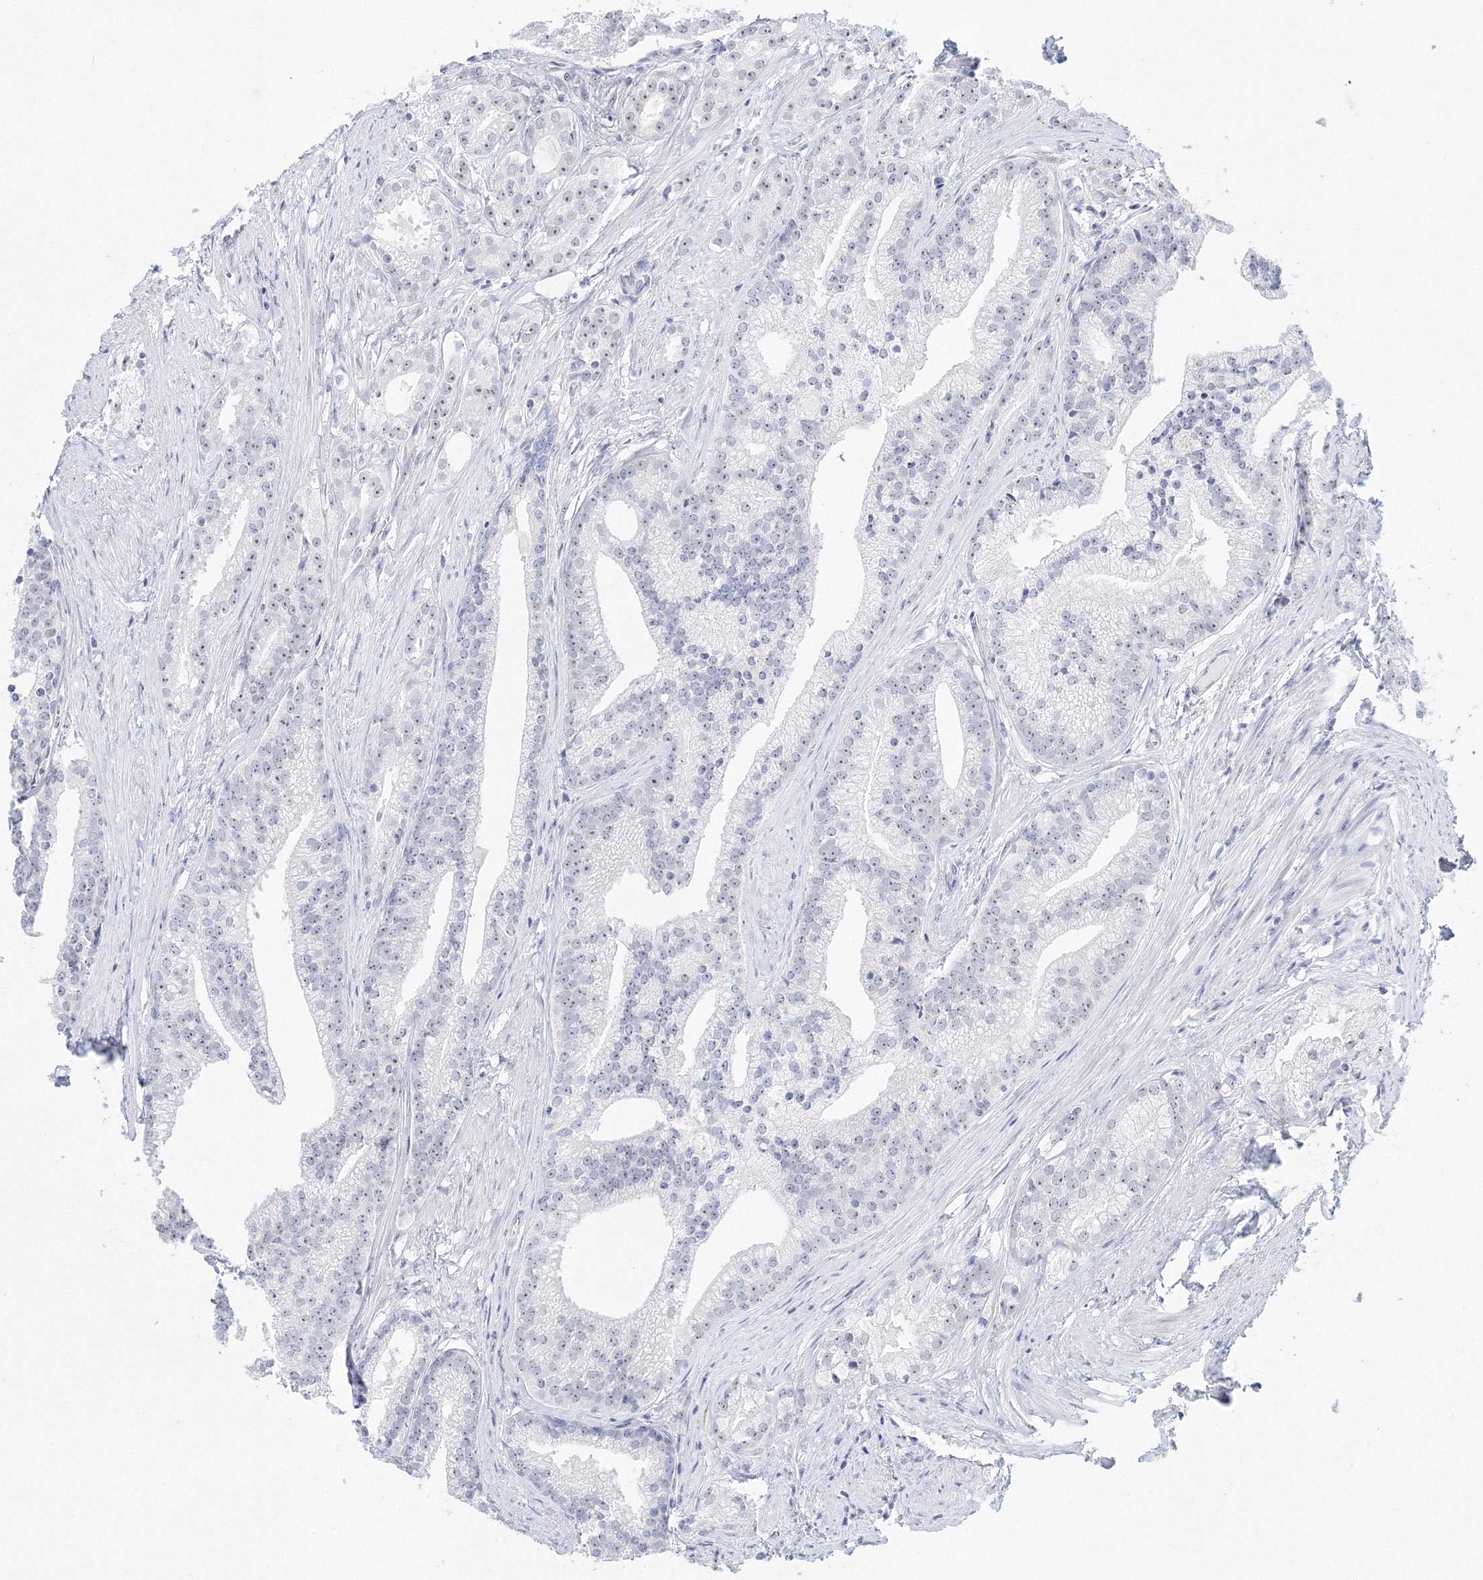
{"staining": {"intensity": "weak", "quantity": "<25%", "location": "nuclear"}, "tissue": "prostate cancer", "cell_type": "Tumor cells", "image_type": "cancer", "snomed": [{"axis": "morphology", "description": "Adenocarcinoma, Low grade"}, {"axis": "topography", "description": "Prostate"}], "caption": "This is a image of immunohistochemistry staining of prostate adenocarcinoma (low-grade), which shows no expression in tumor cells.", "gene": "SIRT7", "patient": {"sex": "male", "age": 71}}